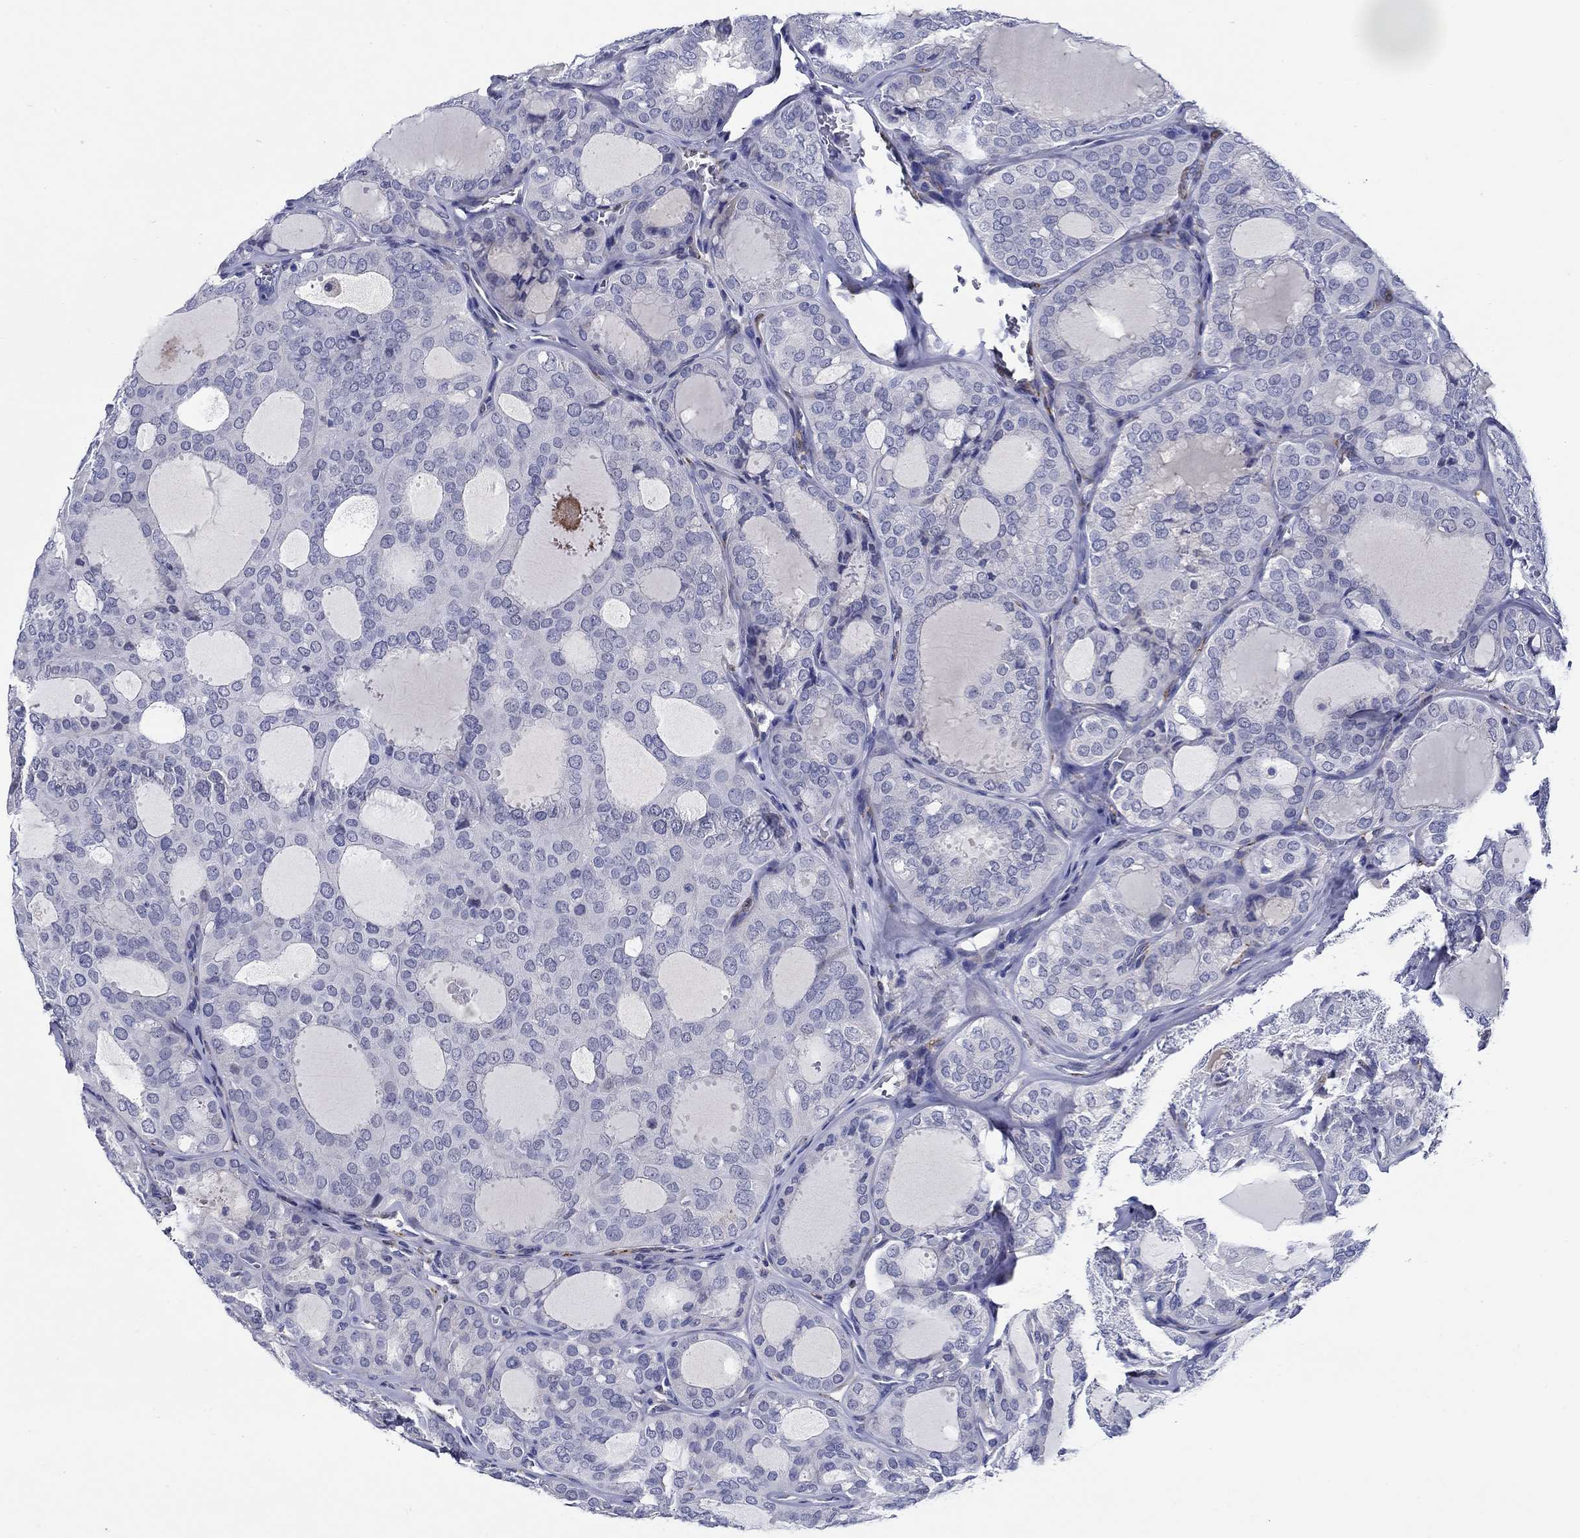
{"staining": {"intensity": "negative", "quantity": "none", "location": "none"}, "tissue": "thyroid cancer", "cell_type": "Tumor cells", "image_type": "cancer", "snomed": [{"axis": "morphology", "description": "Follicular adenoma carcinoma, NOS"}, {"axis": "topography", "description": "Thyroid gland"}], "caption": "Protein analysis of thyroid follicular adenoma carcinoma exhibits no significant staining in tumor cells. Nuclei are stained in blue.", "gene": "MC2R", "patient": {"sex": "male", "age": 75}}